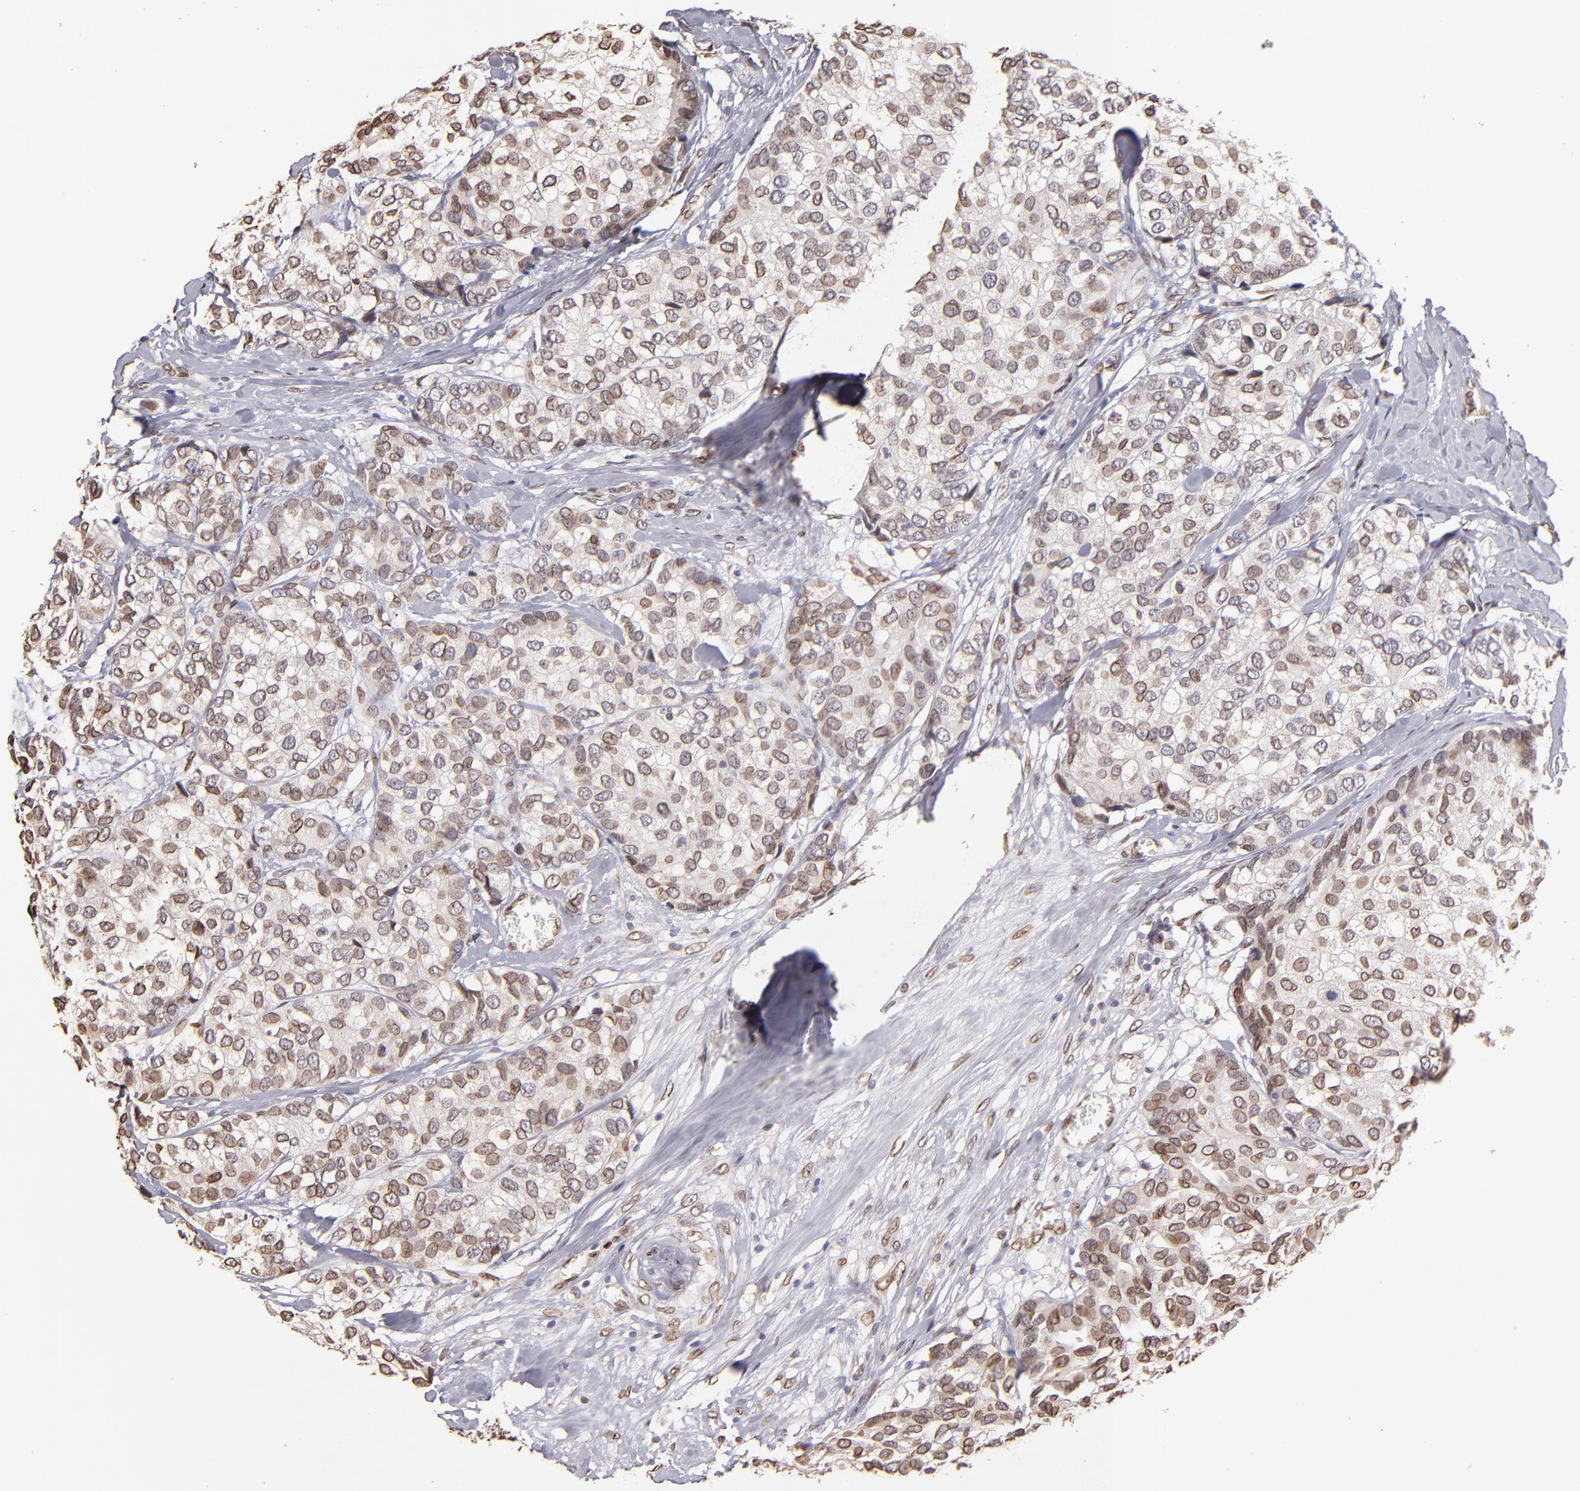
{"staining": {"intensity": "moderate", "quantity": ">75%", "location": "cytoplasmic/membranous,nuclear"}, "tissue": "breast cancer", "cell_type": "Tumor cells", "image_type": "cancer", "snomed": [{"axis": "morphology", "description": "Duct carcinoma"}, {"axis": "topography", "description": "Breast"}], "caption": "Breast cancer (invasive ductal carcinoma) stained with a protein marker demonstrates moderate staining in tumor cells.", "gene": "PUM3", "patient": {"sex": "female", "age": 68}}